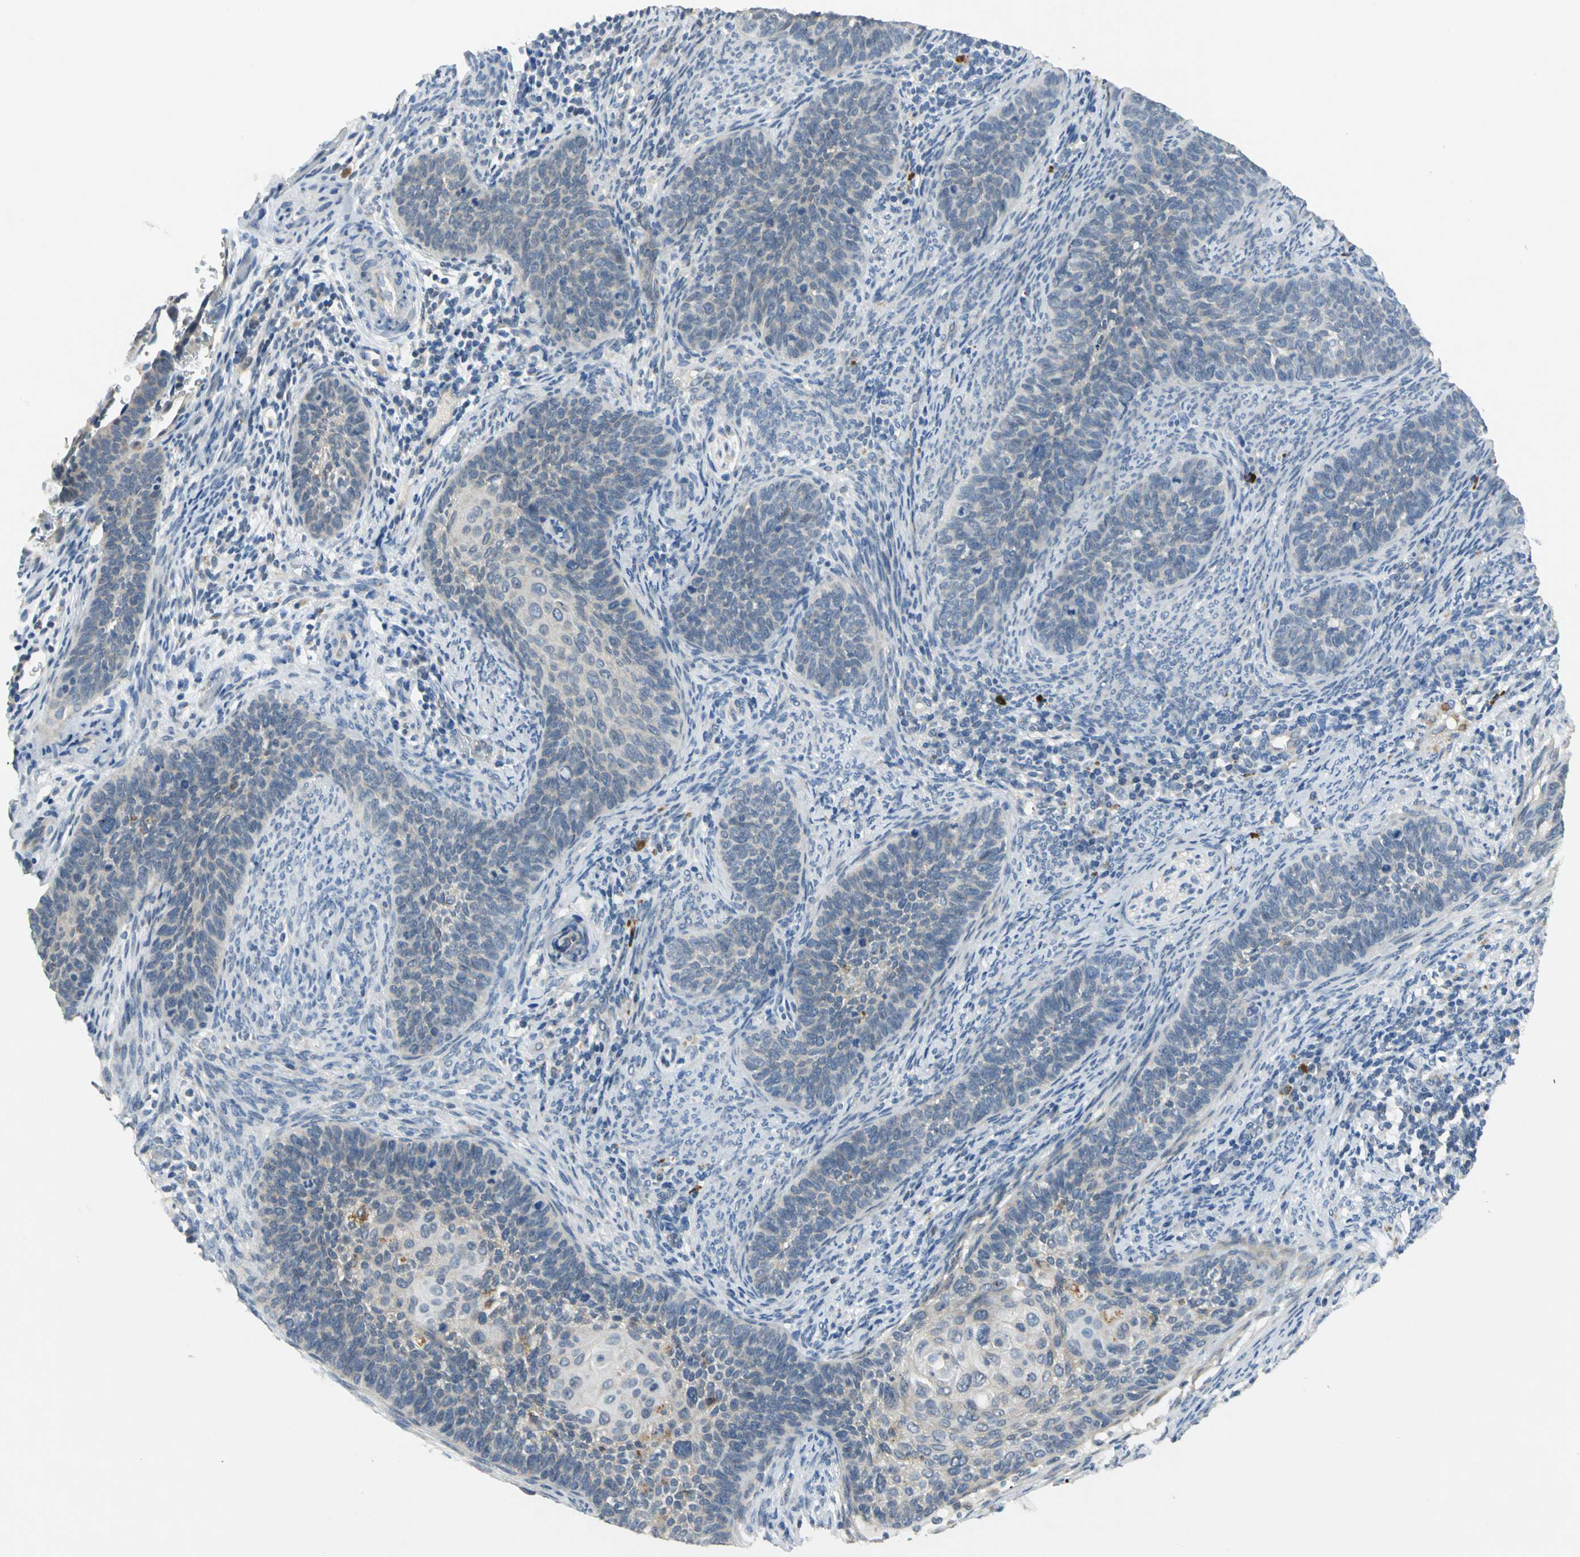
{"staining": {"intensity": "negative", "quantity": "none", "location": "none"}, "tissue": "cervical cancer", "cell_type": "Tumor cells", "image_type": "cancer", "snomed": [{"axis": "morphology", "description": "Squamous cell carcinoma, NOS"}, {"axis": "topography", "description": "Cervix"}], "caption": "This is an immunohistochemistry (IHC) image of human squamous cell carcinoma (cervical). There is no expression in tumor cells.", "gene": "IL17RB", "patient": {"sex": "female", "age": 33}}